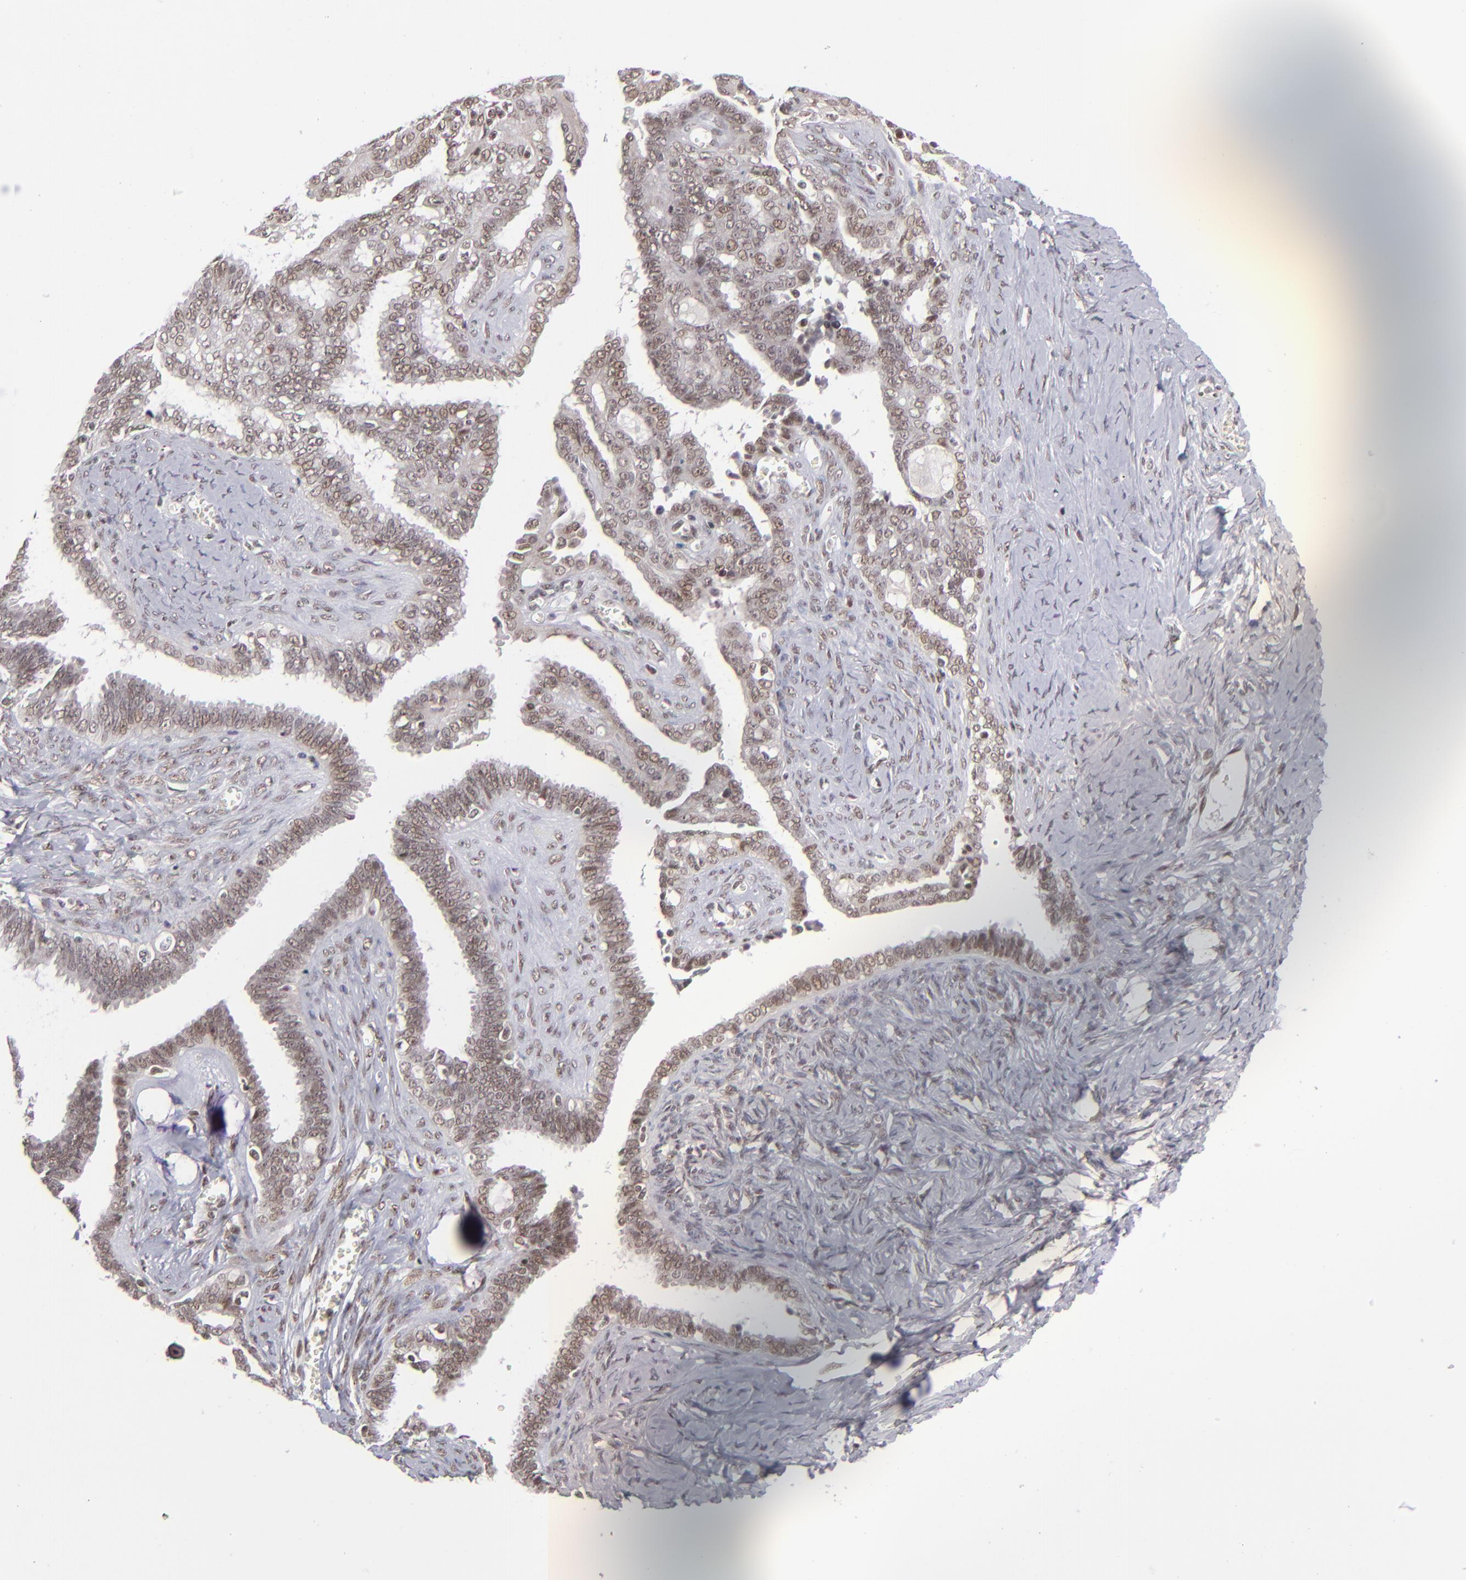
{"staining": {"intensity": "moderate", "quantity": ">75%", "location": "nuclear"}, "tissue": "ovarian cancer", "cell_type": "Tumor cells", "image_type": "cancer", "snomed": [{"axis": "morphology", "description": "Cystadenocarcinoma, serous, NOS"}, {"axis": "topography", "description": "Ovary"}], "caption": "Ovarian serous cystadenocarcinoma stained for a protein demonstrates moderate nuclear positivity in tumor cells.", "gene": "MLLT3", "patient": {"sex": "female", "age": 71}}